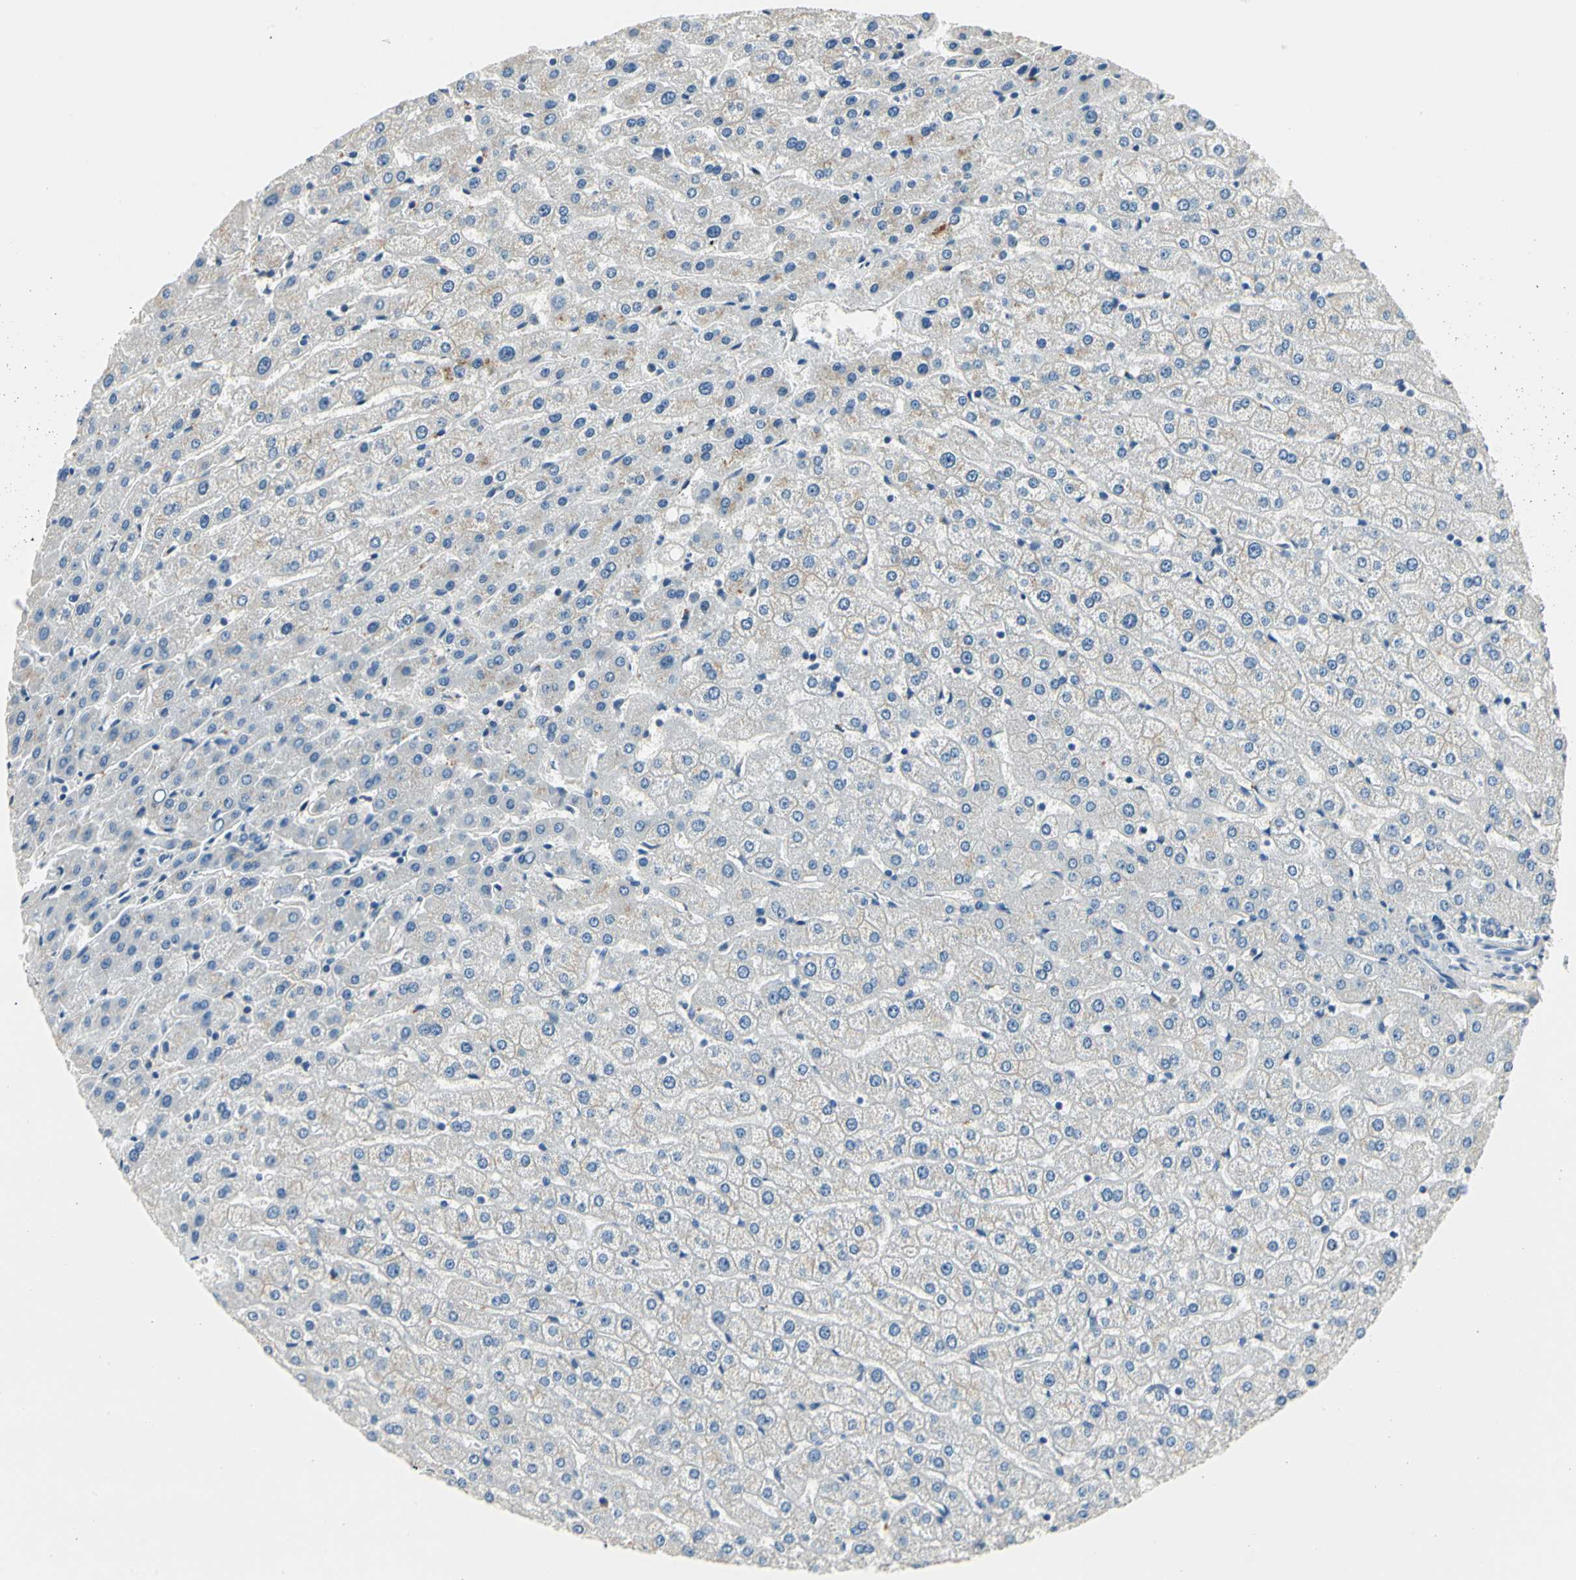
{"staining": {"intensity": "negative", "quantity": "none", "location": "none"}, "tissue": "liver", "cell_type": "Cholangiocytes", "image_type": "normal", "snomed": [{"axis": "morphology", "description": "Normal tissue, NOS"}, {"axis": "morphology", "description": "Fibrosis, NOS"}, {"axis": "topography", "description": "Liver"}], "caption": "IHC photomicrograph of benign liver: human liver stained with DAB shows no significant protein staining in cholangiocytes. (Immunohistochemistry, brightfield microscopy, high magnification).", "gene": "TGFBR3", "patient": {"sex": "female", "age": 29}}